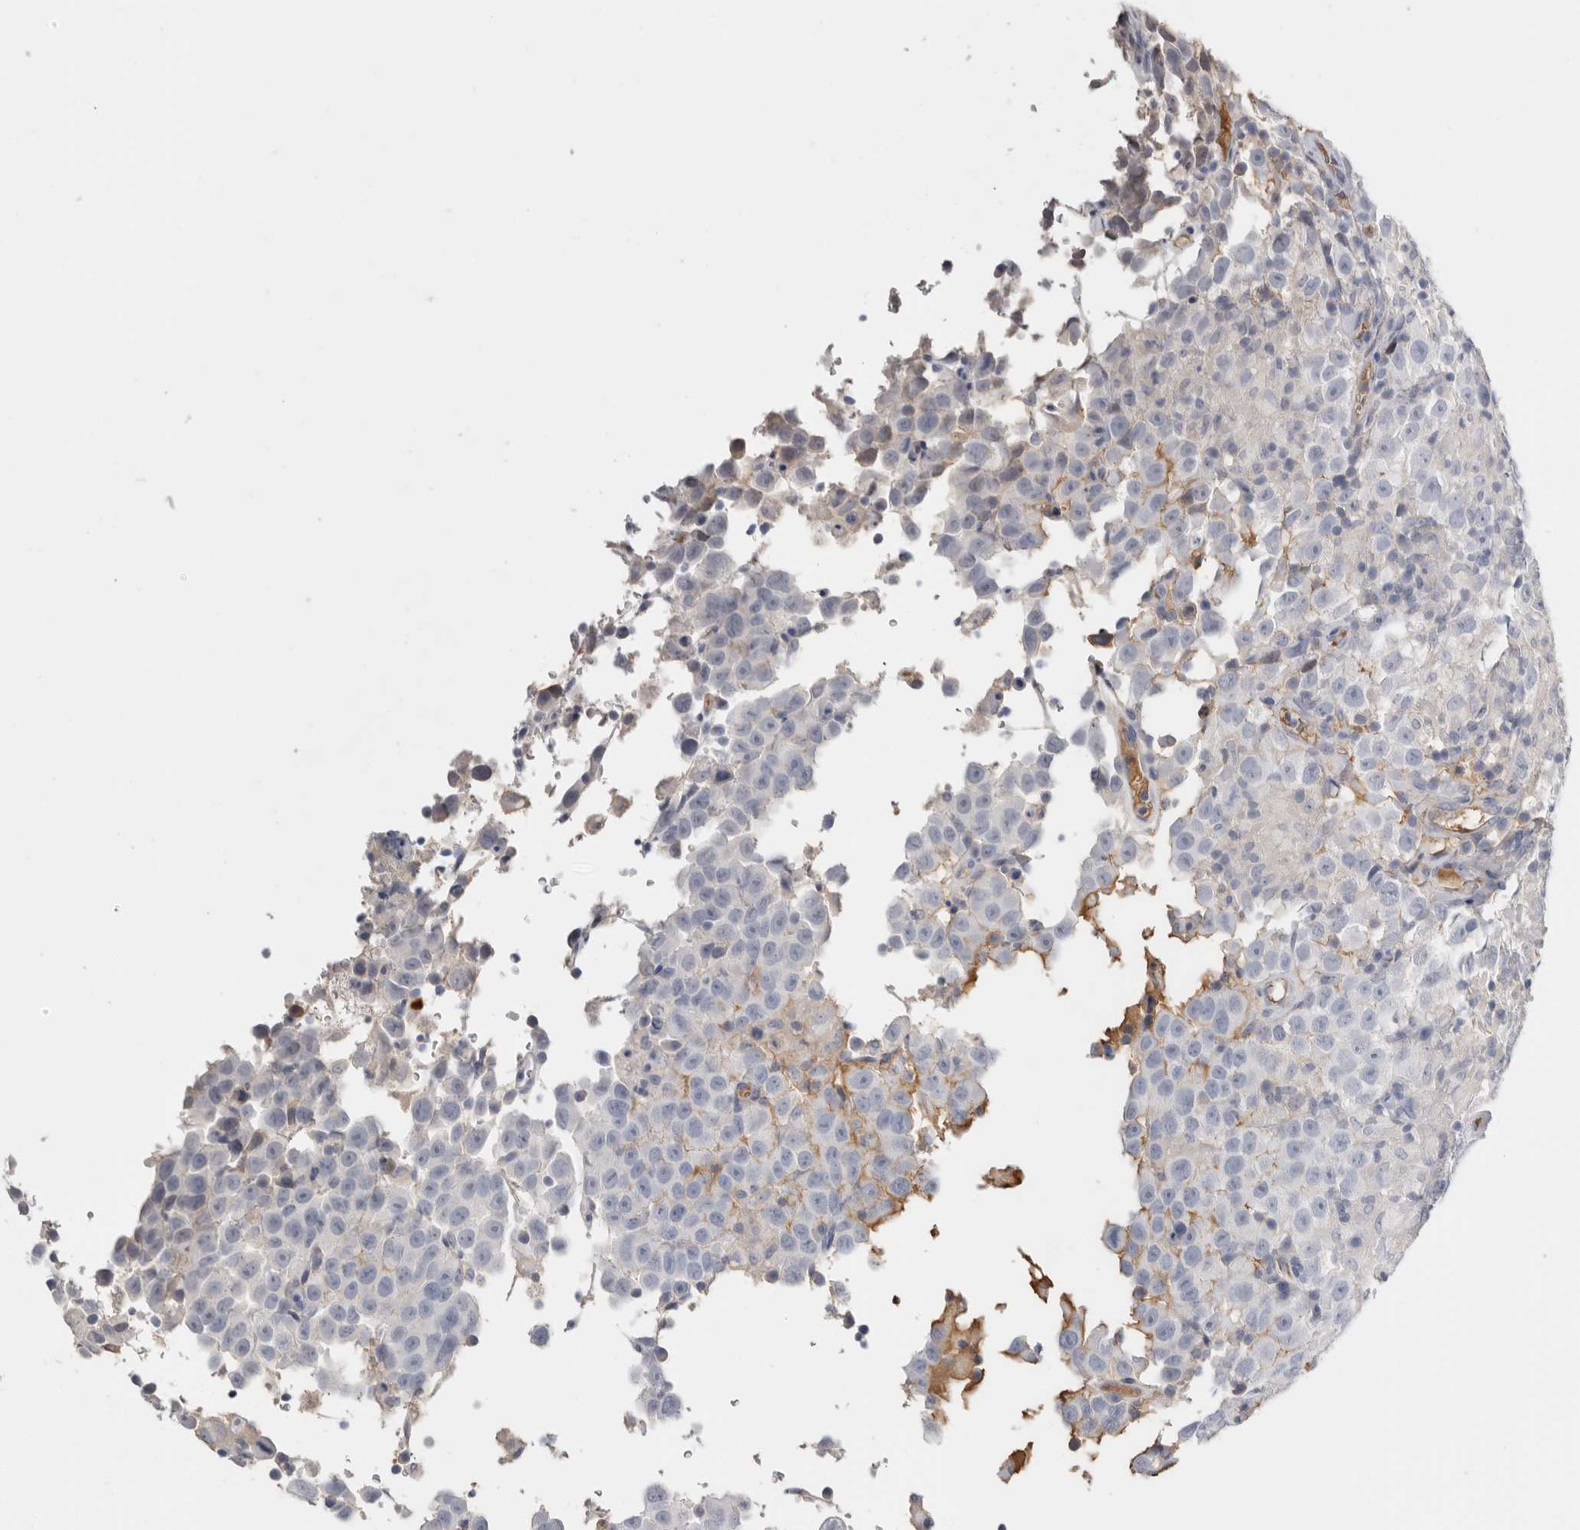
{"staining": {"intensity": "negative", "quantity": "none", "location": "none"}, "tissue": "testis cancer", "cell_type": "Tumor cells", "image_type": "cancer", "snomed": [{"axis": "morphology", "description": "Seminoma, NOS"}, {"axis": "topography", "description": "Testis"}], "caption": "This is an immunohistochemistry image of human seminoma (testis). There is no expression in tumor cells.", "gene": "APOA2", "patient": {"sex": "male", "age": 41}}